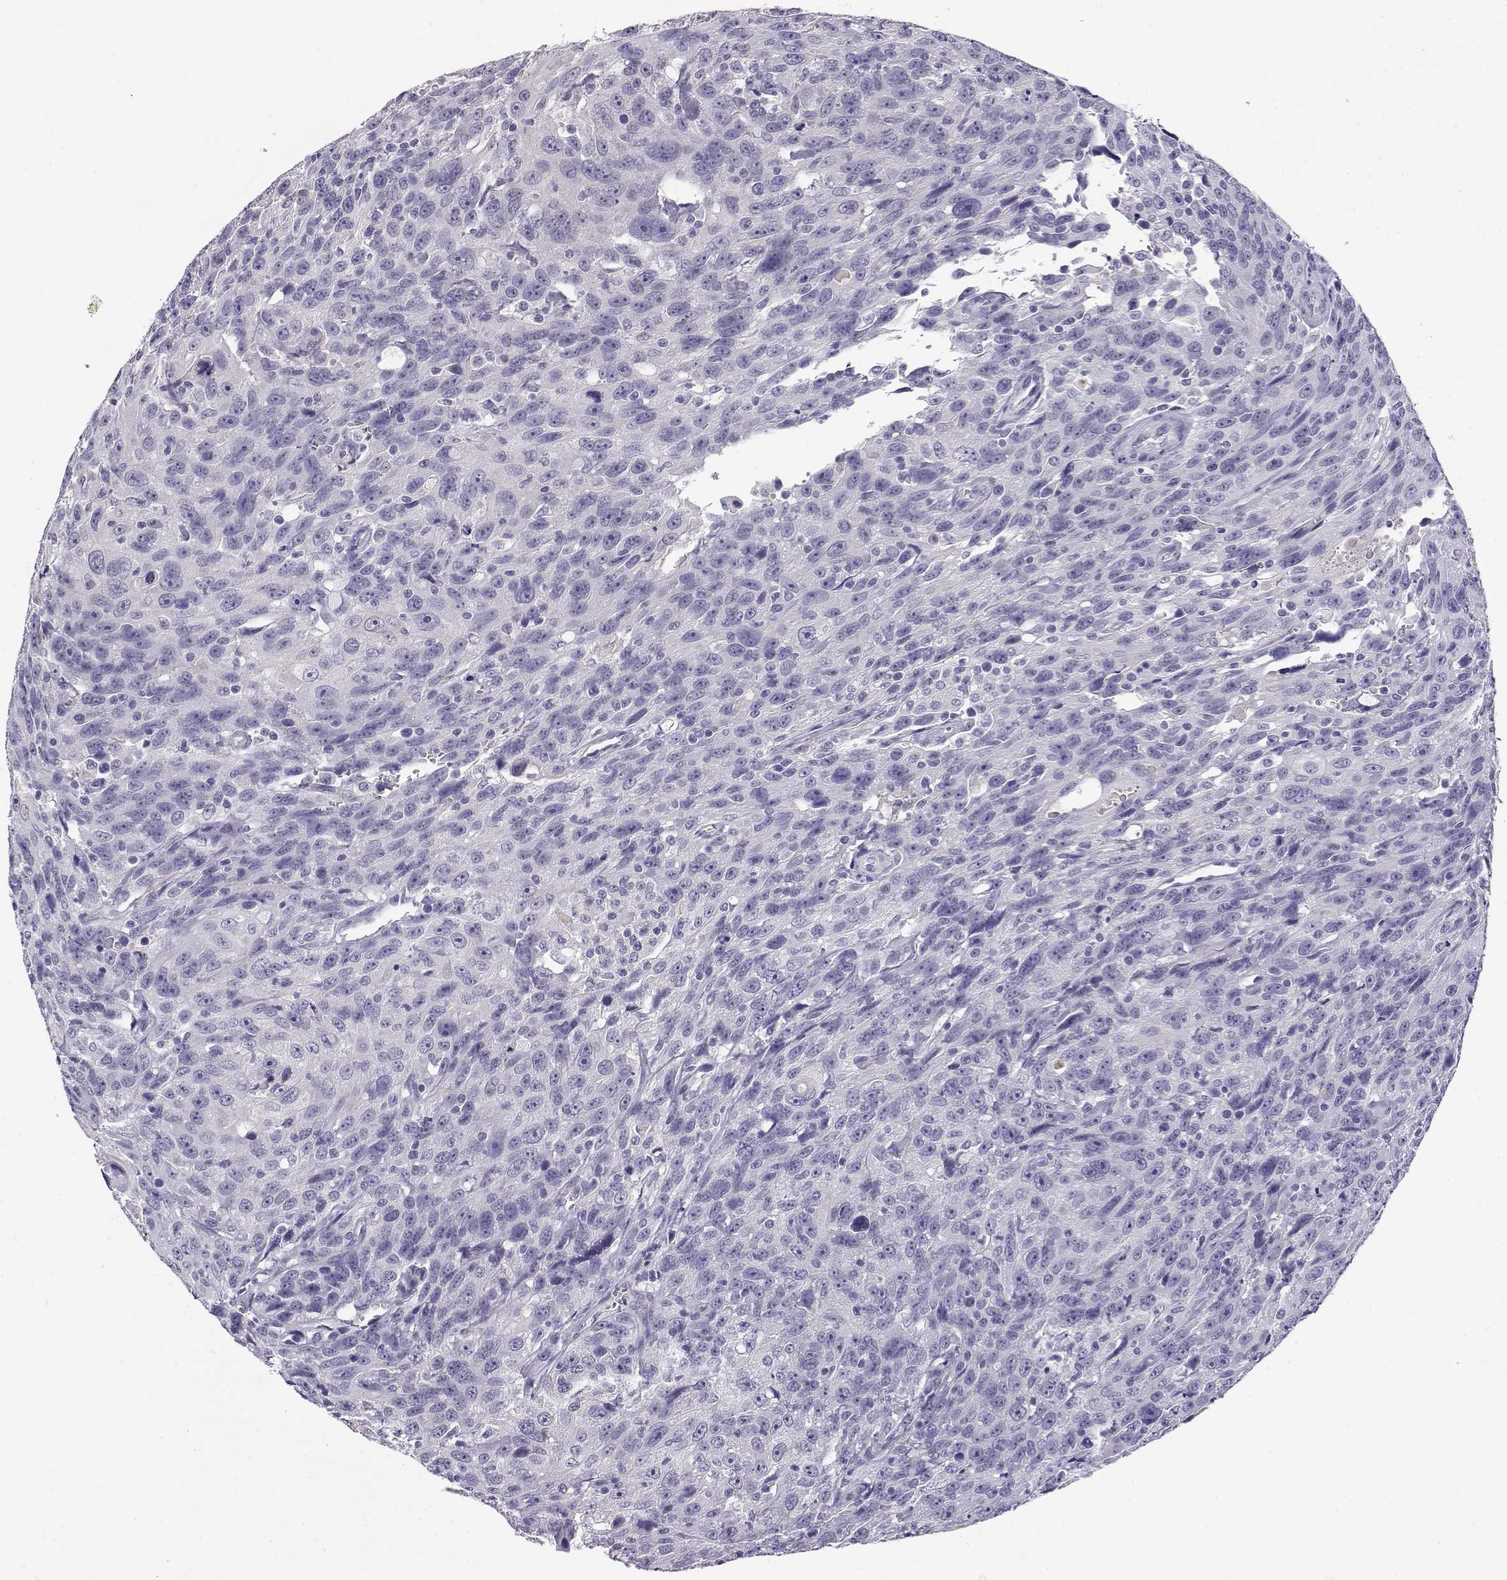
{"staining": {"intensity": "negative", "quantity": "none", "location": "none"}, "tissue": "urothelial cancer", "cell_type": "Tumor cells", "image_type": "cancer", "snomed": [{"axis": "morphology", "description": "Urothelial carcinoma, NOS"}, {"axis": "morphology", "description": "Urothelial carcinoma, High grade"}, {"axis": "topography", "description": "Urinary bladder"}], "caption": "Immunohistochemistry (IHC) of transitional cell carcinoma exhibits no expression in tumor cells. (Immunohistochemistry (IHC), brightfield microscopy, high magnification).", "gene": "ENDOU", "patient": {"sex": "female", "age": 73}}